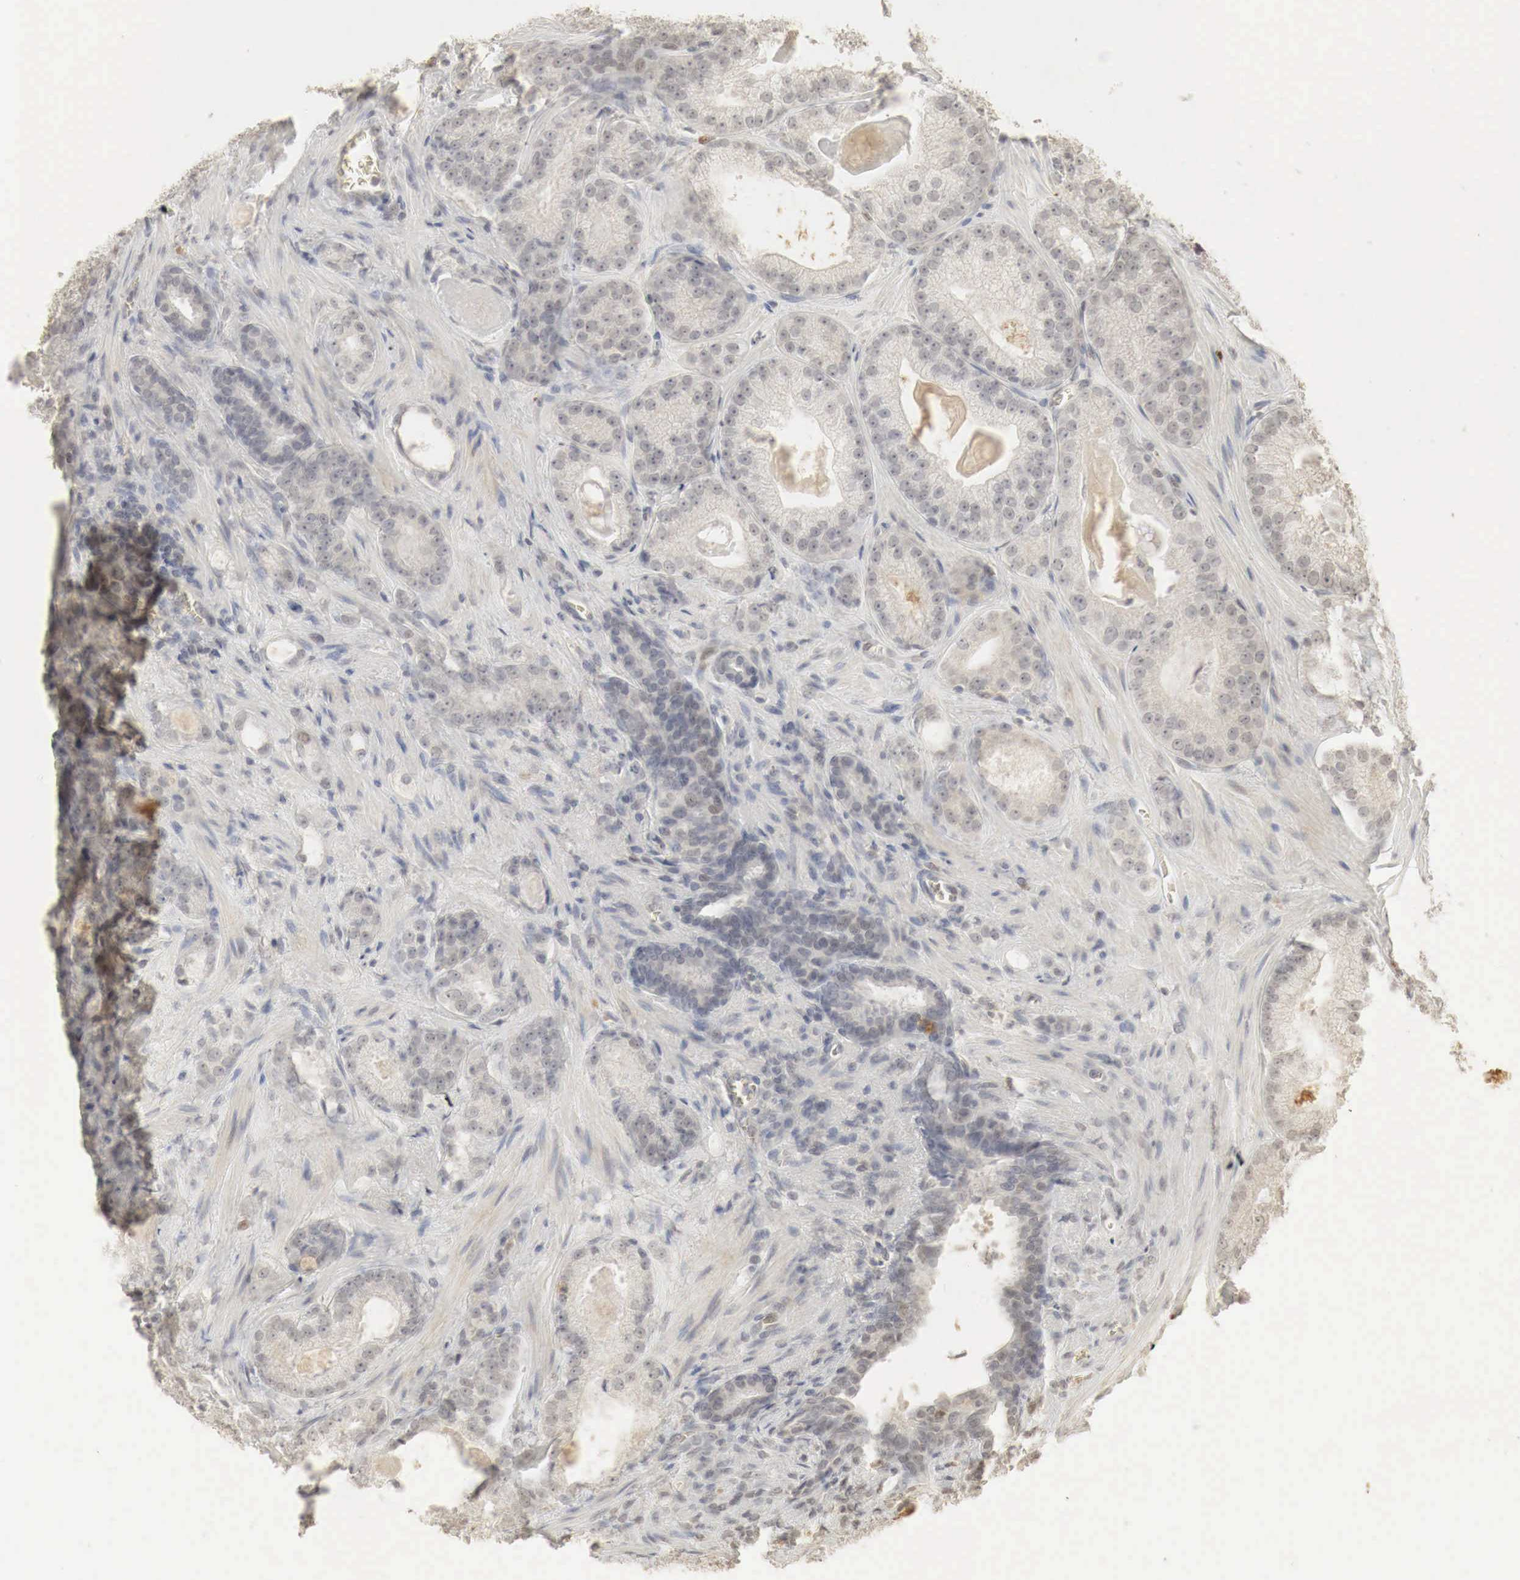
{"staining": {"intensity": "negative", "quantity": "none", "location": "none"}, "tissue": "prostate cancer", "cell_type": "Tumor cells", "image_type": "cancer", "snomed": [{"axis": "morphology", "description": "Adenocarcinoma, Medium grade"}, {"axis": "topography", "description": "Prostate"}], "caption": "This is an IHC photomicrograph of medium-grade adenocarcinoma (prostate). There is no staining in tumor cells.", "gene": "ERBB4", "patient": {"sex": "male", "age": 68}}